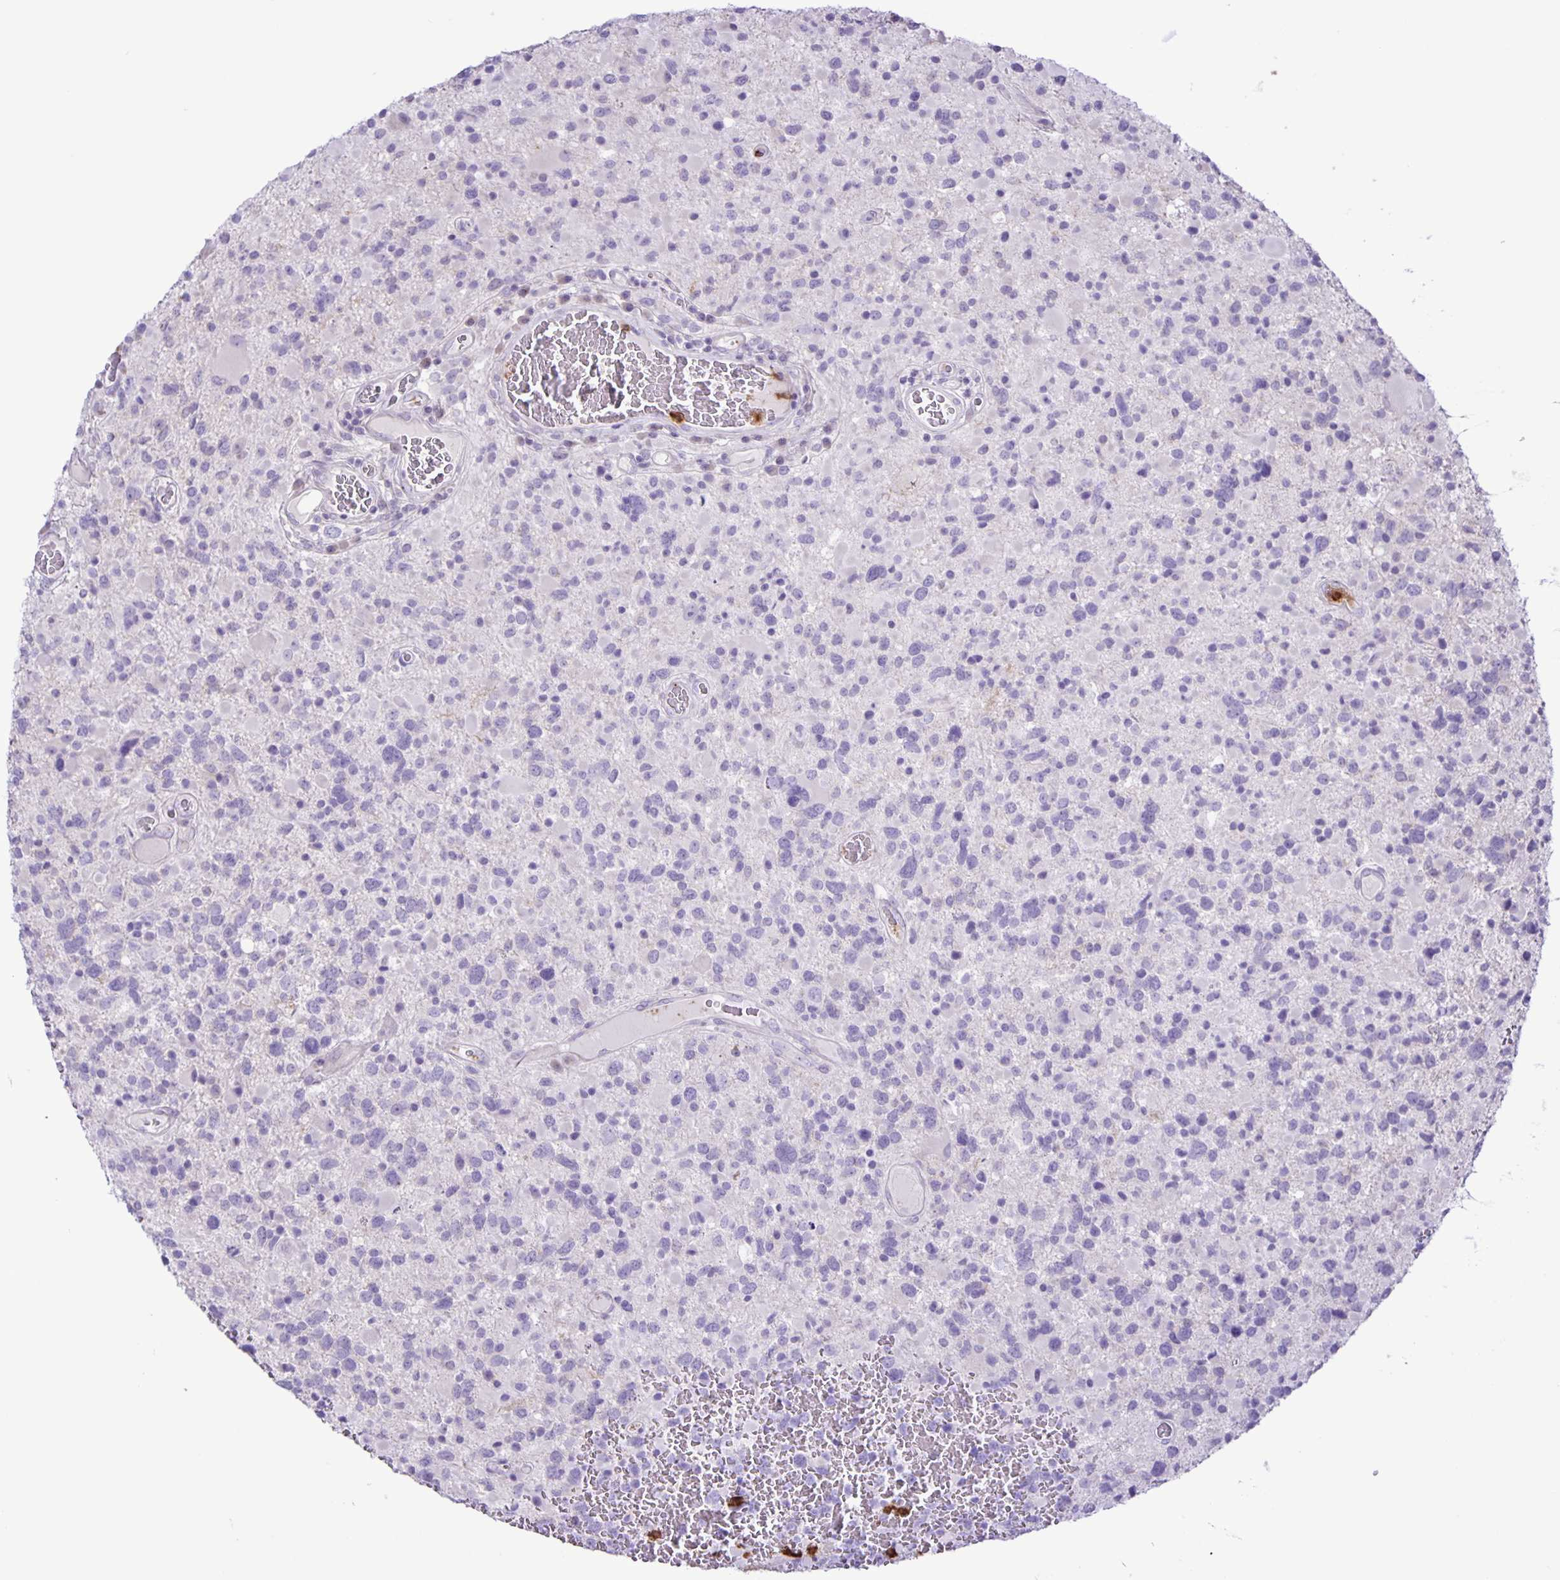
{"staining": {"intensity": "negative", "quantity": "none", "location": "none"}, "tissue": "glioma", "cell_type": "Tumor cells", "image_type": "cancer", "snomed": [{"axis": "morphology", "description": "Glioma, malignant, High grade"}, {"axis": "topography", "description": "Brain"}], "caption": "Tumor cells are negative for brown protein staining in high-grade glioma (malignant).", "gene": "ADCK1", "patient": {"sex": "female", "age": 40}}